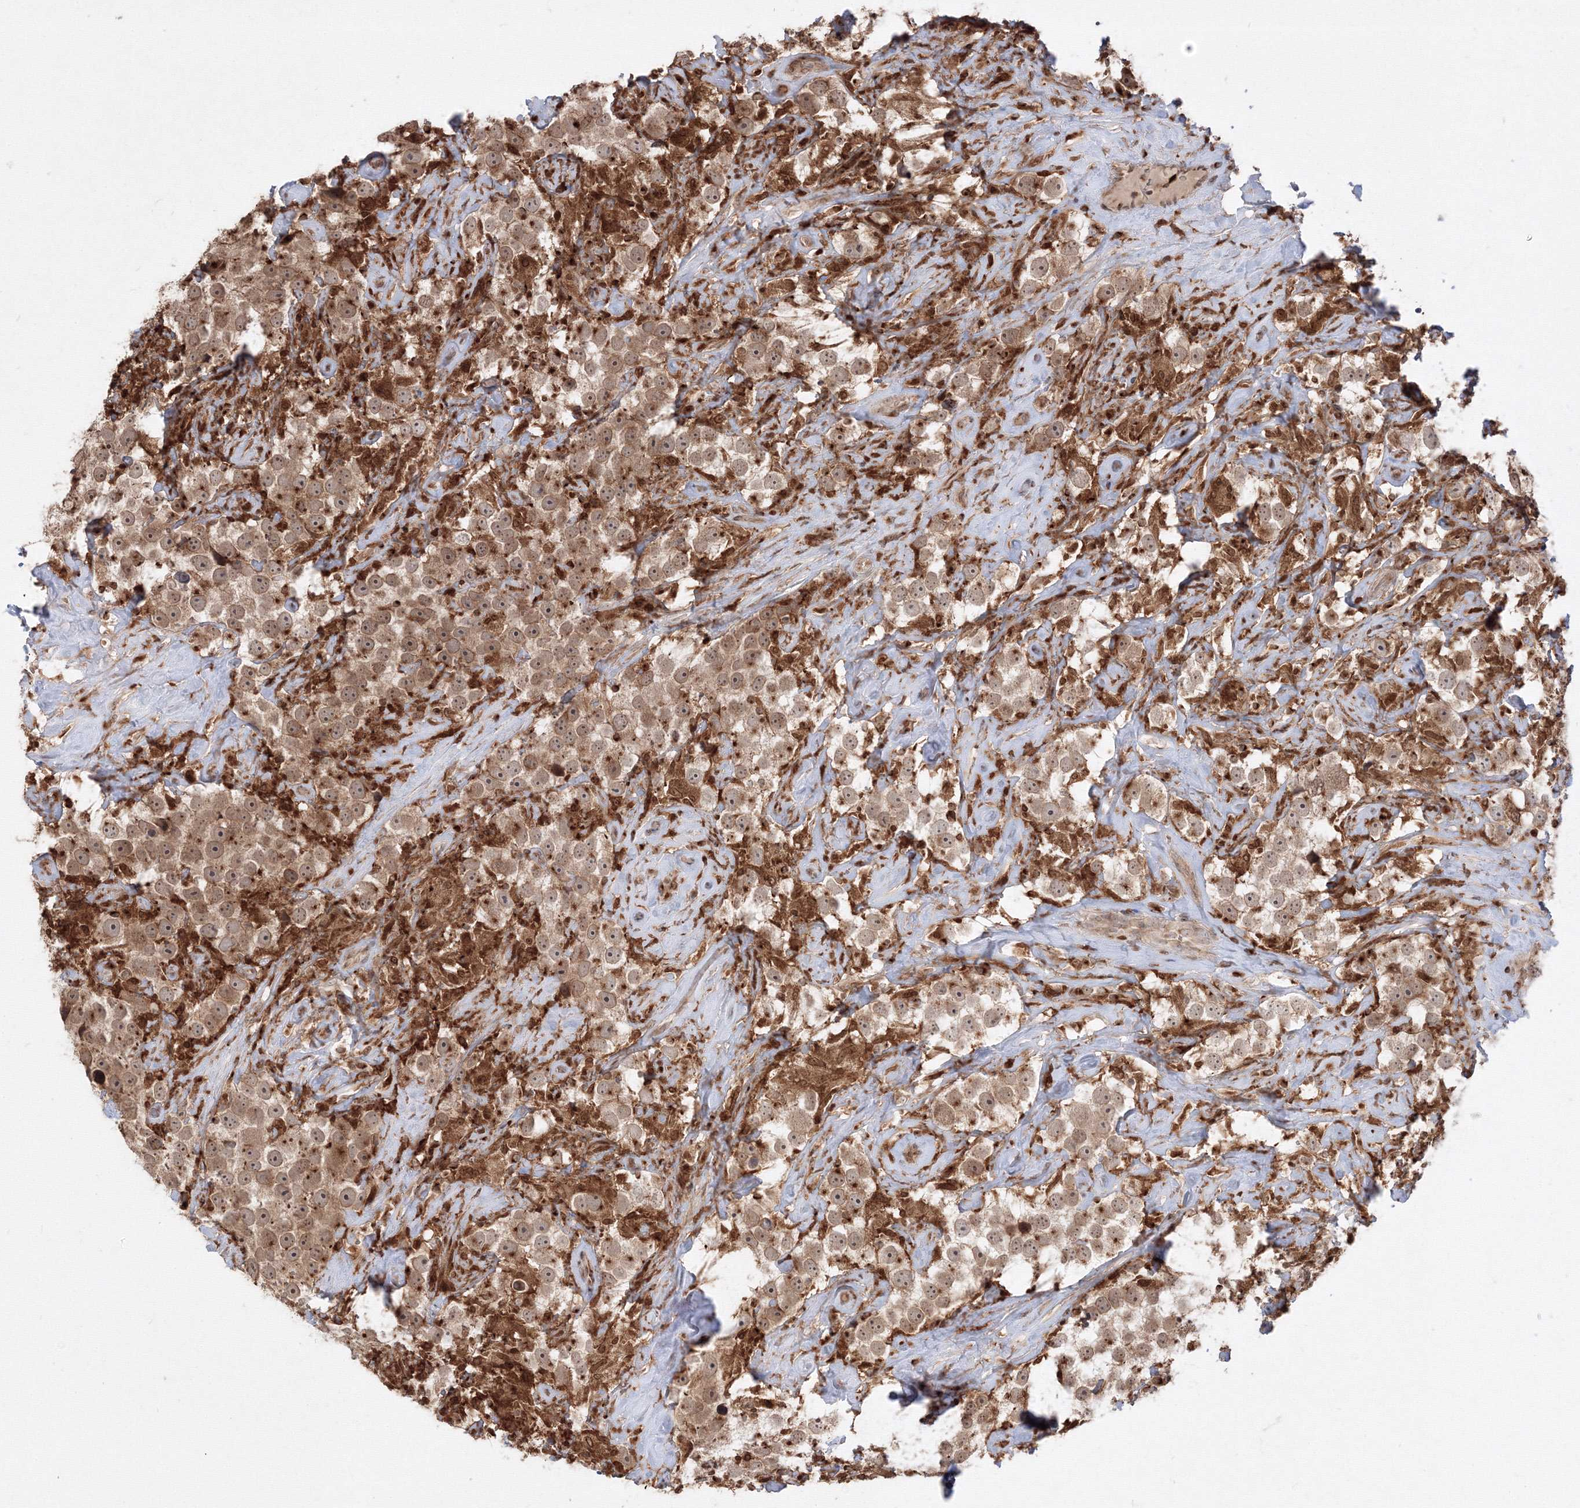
{"staining": {"intensity": "moderate", "quantity": ">75%", "location": "cytoplasmic/membranous"}, "tissue": "testis cancer", "cell_type": "Tumor cells", "image_type": "cancer", "snomed": [{"axis": "morphology", "description": "Seminoma, NOS"}, {"axis": "topography", "description": "Testis"}], "caption": "A histopathology image of testis cancer stained for a protein exhibits moderate cytoplasmic/membranous brown staining in tumor cells.", "gene": "TMEM50B", "patient": {"sex": "male", "age": 49}}